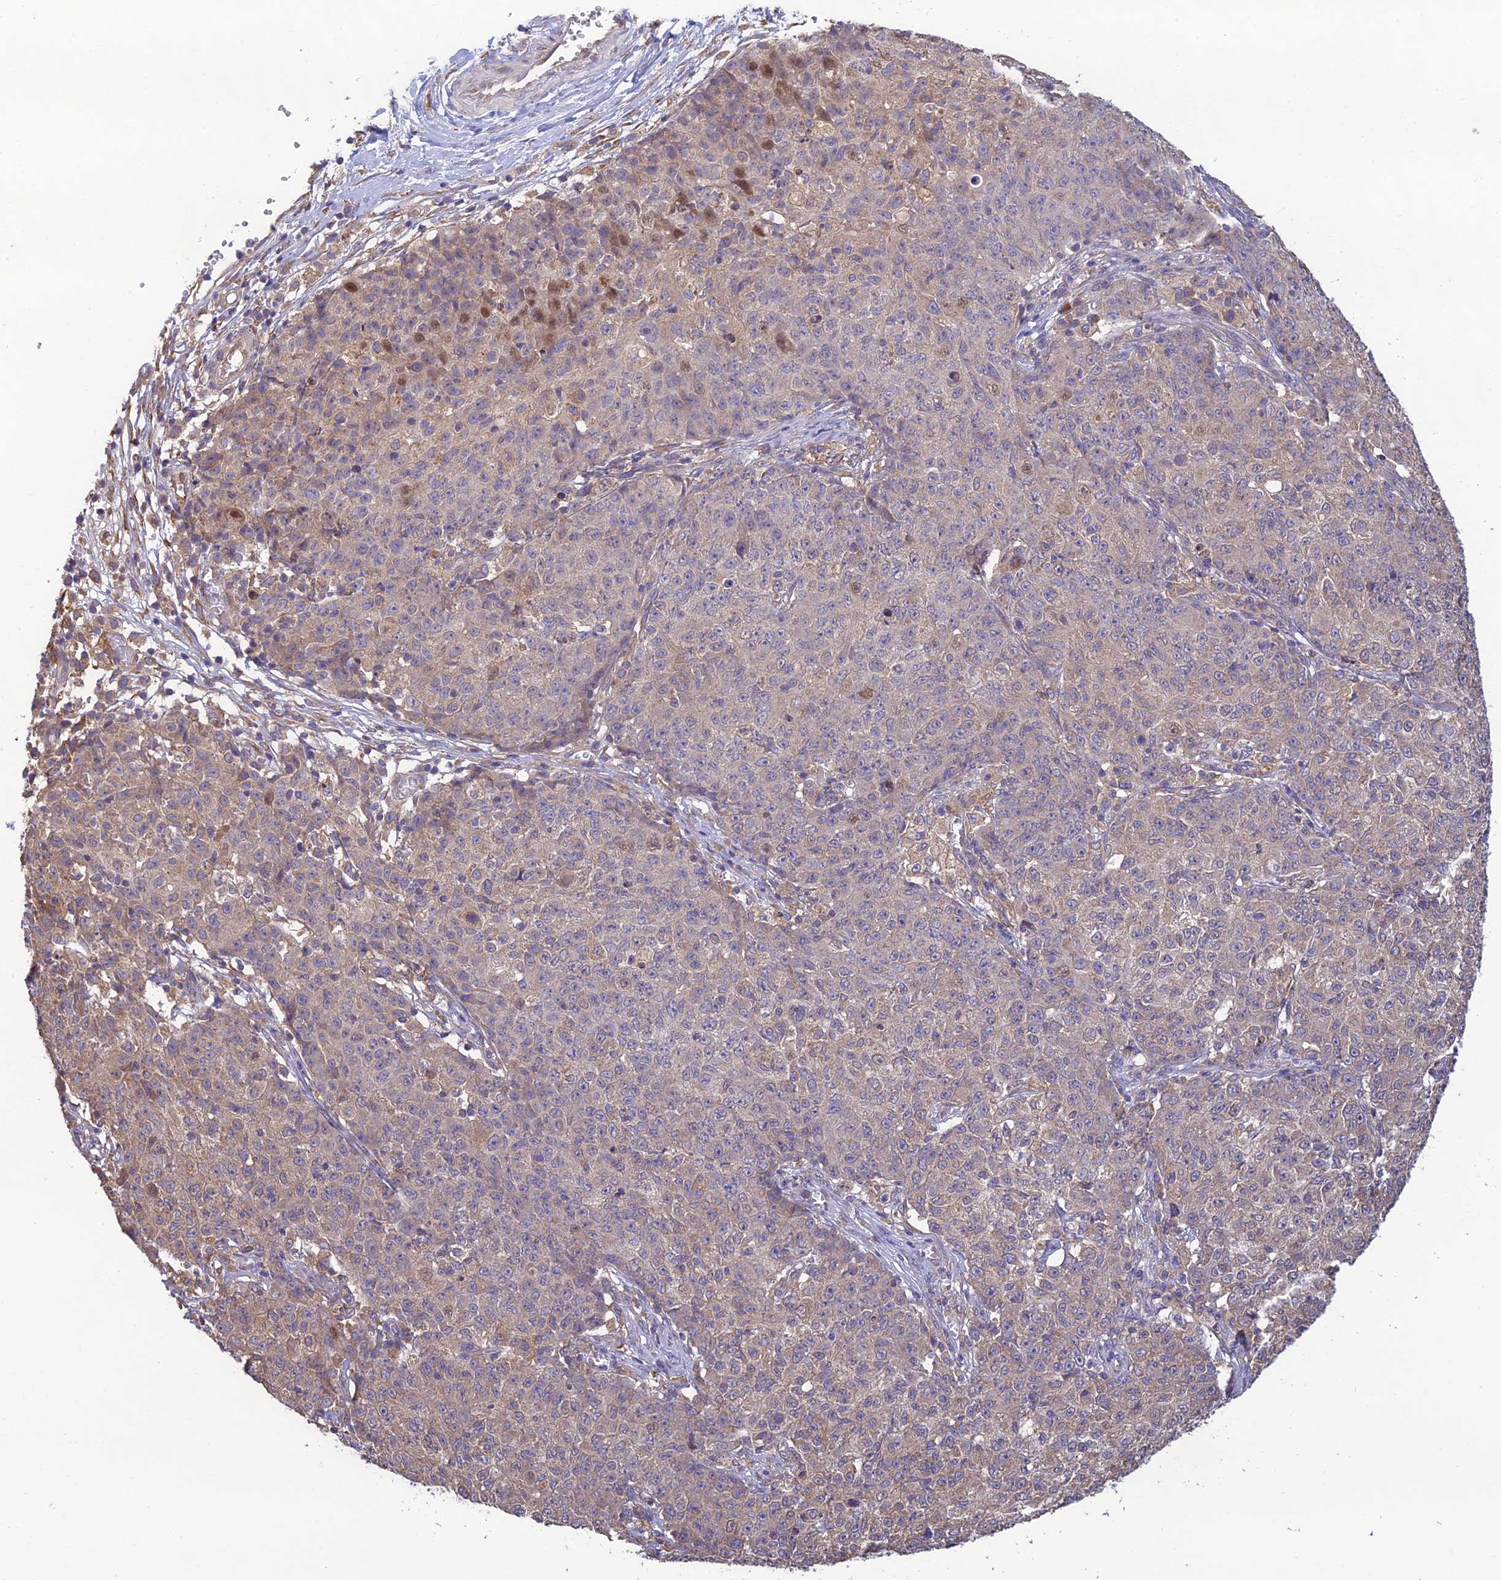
{"staining": {"intensity": "weak", "quantity": ">75%", "location": "cytoplasmic/membranous"}, "tissue": "ovarian cancer", "cell_type": "Tumor cells", "image_type": "cancer", "snomed": [{"axis": "morphology", "description": "Carcinoma, endometroid"}, {"axis": "topography", "description": "Ovary"}], "caption": "Immunohistochemical staining of ovarian cancer exhibits weak cytoplasmic/membranous protein staining in approximately >75% of tumor cells.", "gene": "MRNIP", "patient": {"sex": "female", "age": 42}}